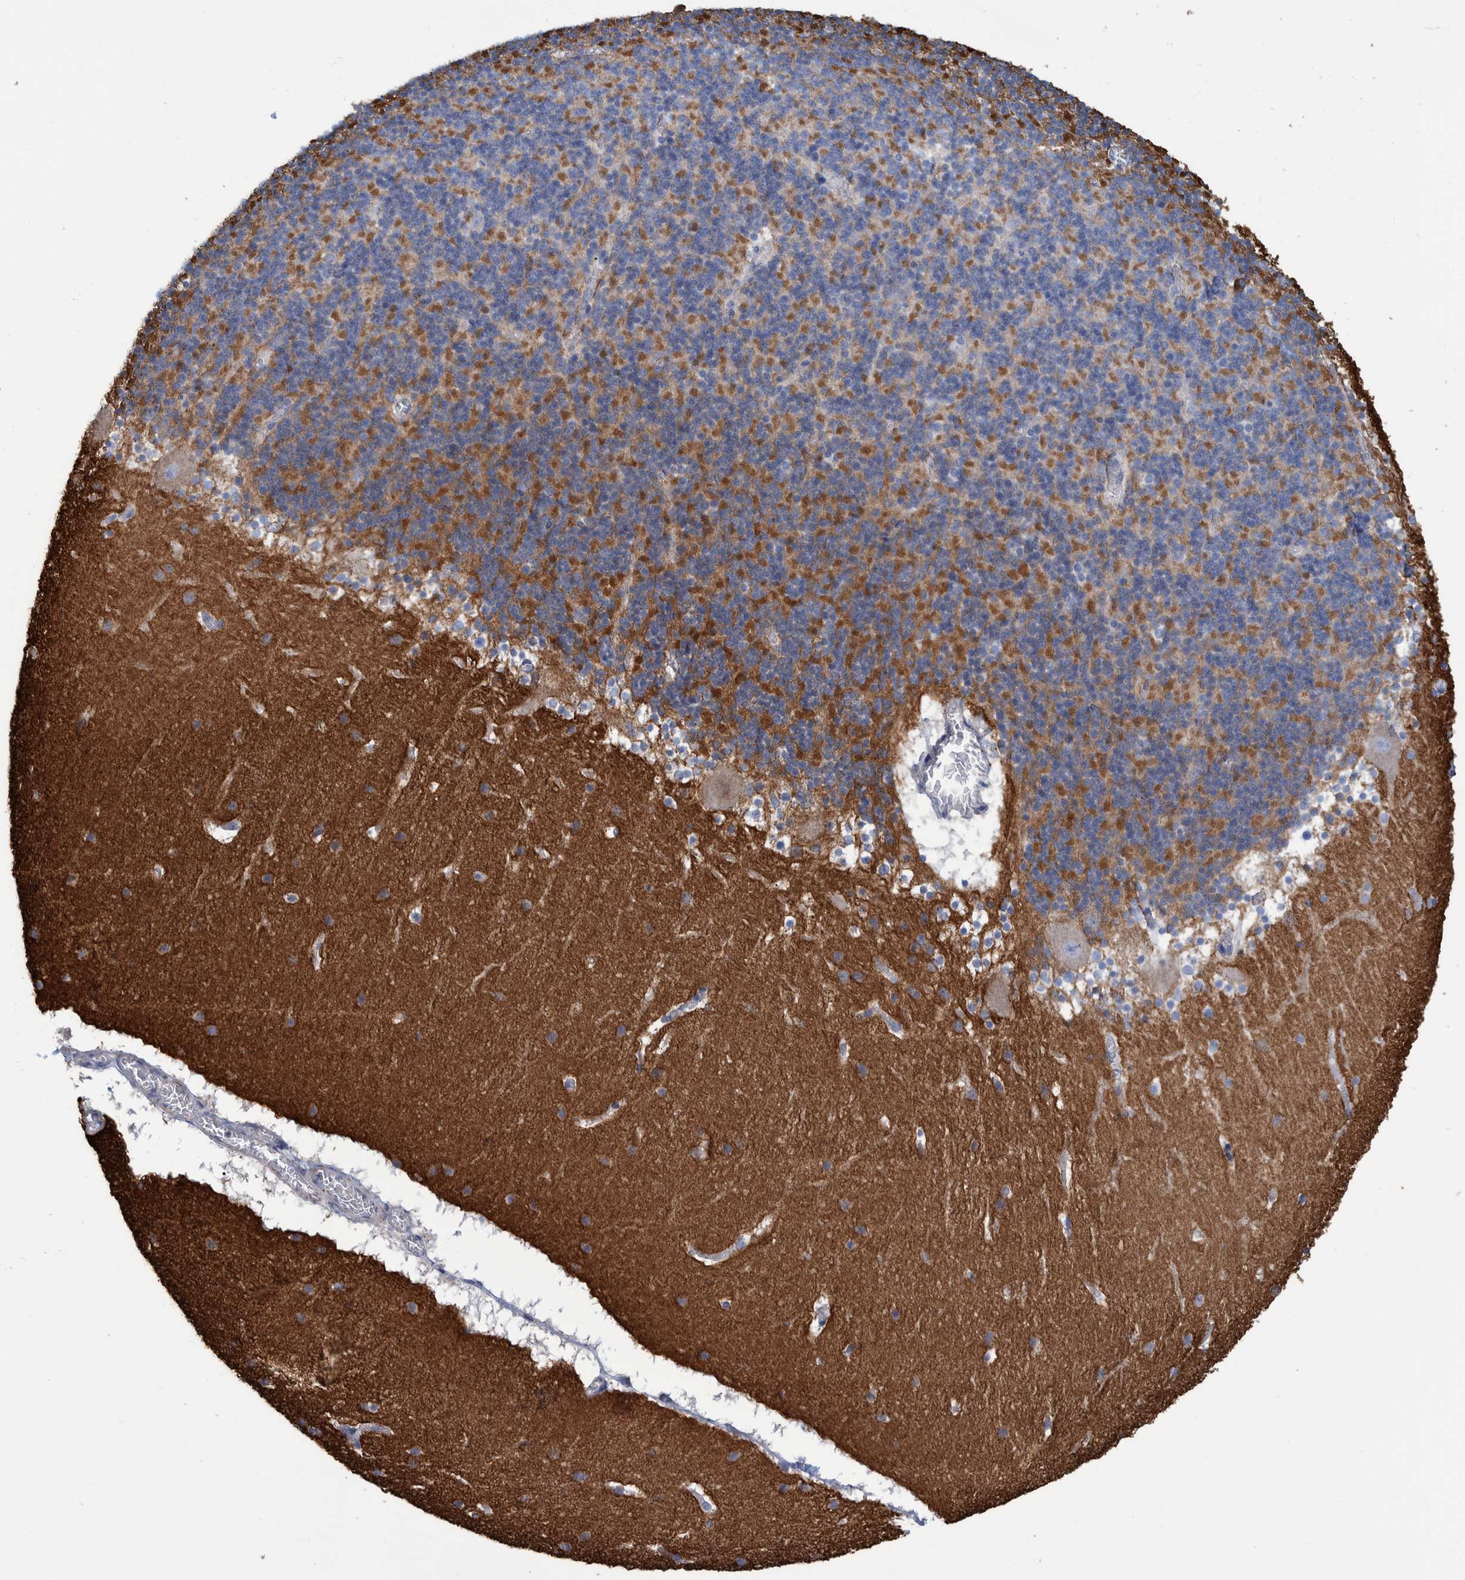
{"staining": {"intensity": "moderate", "quantity": "25%-75%", "location": "cytoplasmic/membranous"}, "tissue": "cerebellum", "cell_type": "Cells in granular layer", "image_type": "normal", "snomed": [{"axis": "morphology", "description": "Normal tissue, NOS"}, {"axis": "topography", "description": "Cerebellum"}], "caption": "The image shows immunohistochemical staining of normal cerebellum. There is moderate cytoplasmic/membranous staining is seen in approximately 25%-75% of cells in granular layer. The staining was performed using DAB to visualize the protein expression in brown, while the nuclei were stained in blue with hematoxylin (Magnification: 20x).", "gene": "BZW2", "patient": {"sex": "male", "age": 45}}